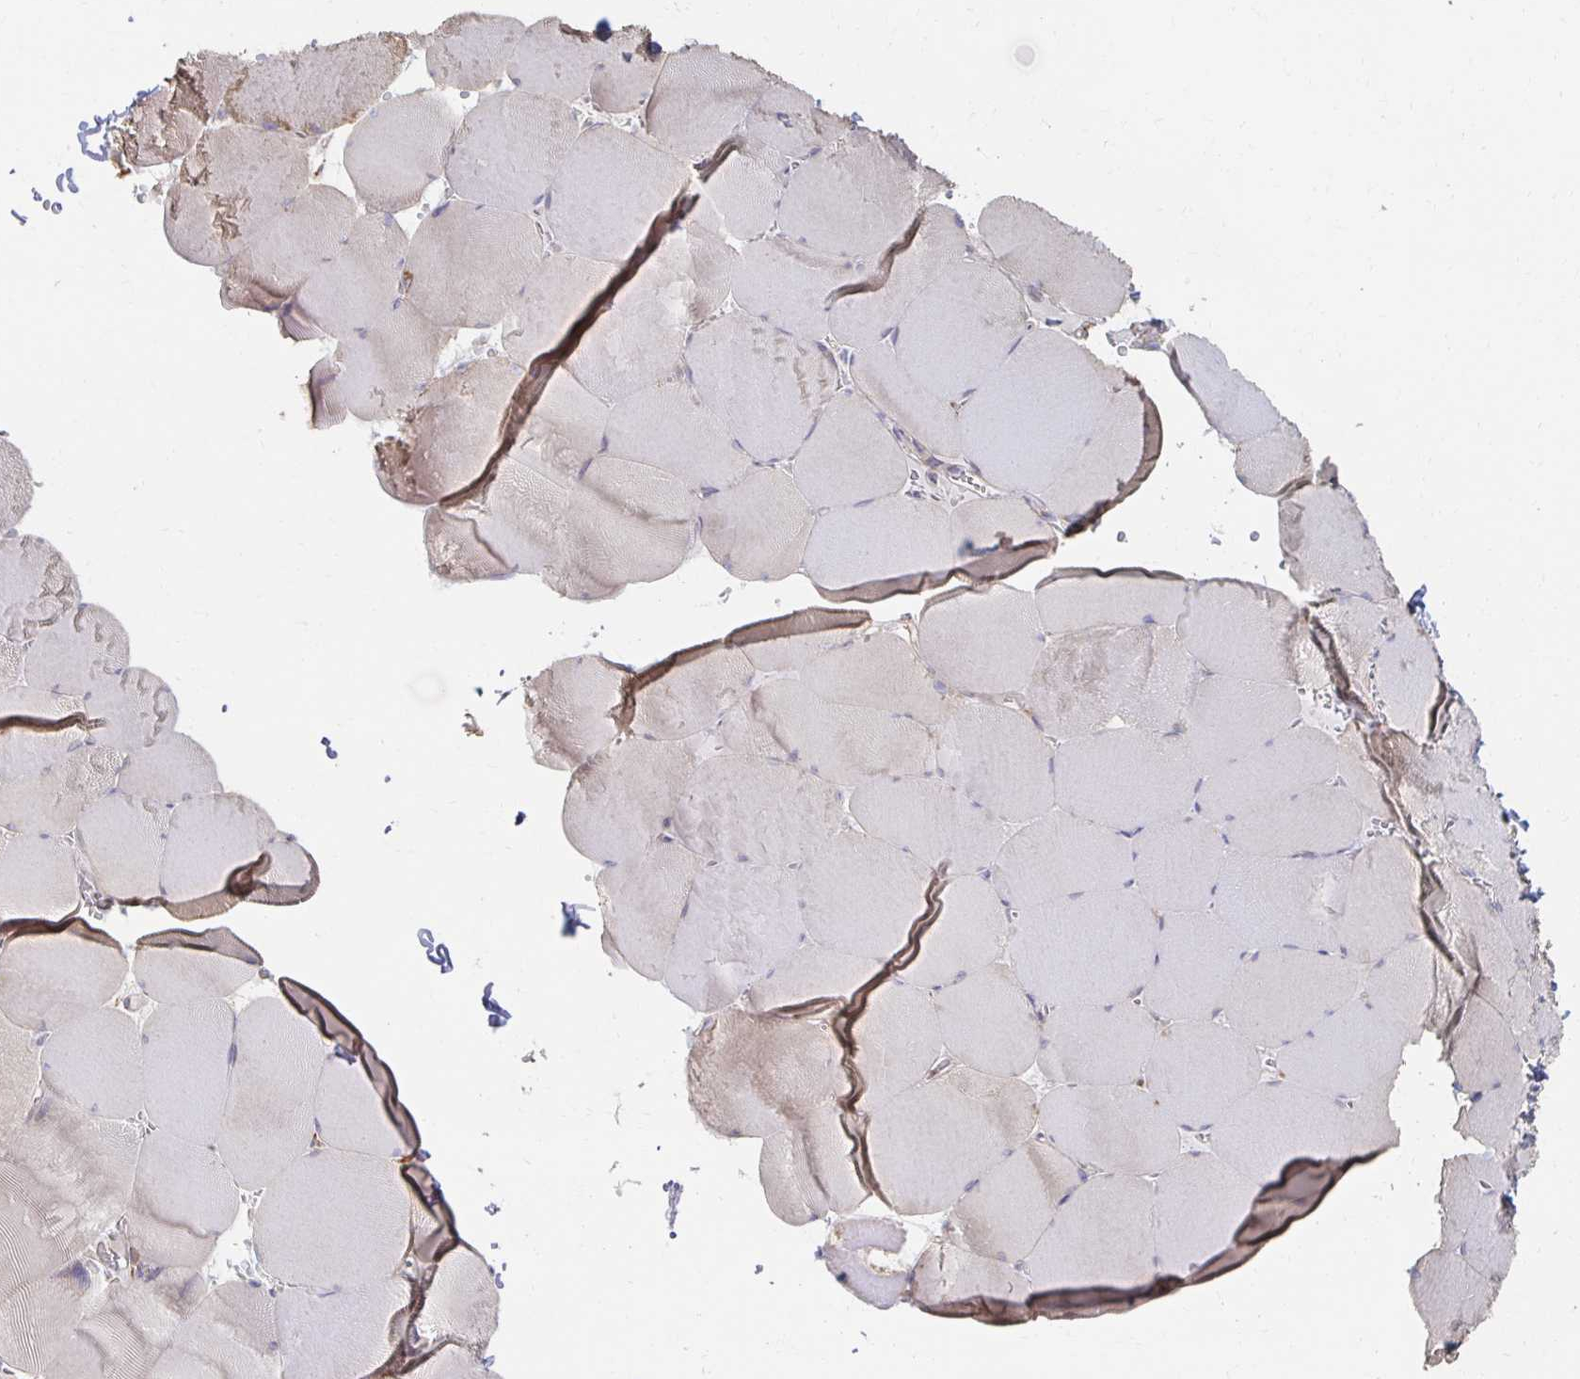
{"staining": {"intensity": "negative", "quantity": "none", "location": "none"}, "tissue": "skeletal muscle", "cell_type": "Myocytes", "image_type": "normal", "snomed": [{"axis": "morphology", "description": "Normal tissue, NOS"}, {"axis": "topography", "description": "Skeletal muscle"}, {"axis": "topography", "description": "Head-Neck"}], "caption": "This micrograph is of normal skeletal muscle stained with IHC to label a protein in brown with the nuclei are counter-stained blue. There is no positivity in myocytes.", "gene": "NKX2", "patient": {"sex": "male", "age": 66}}